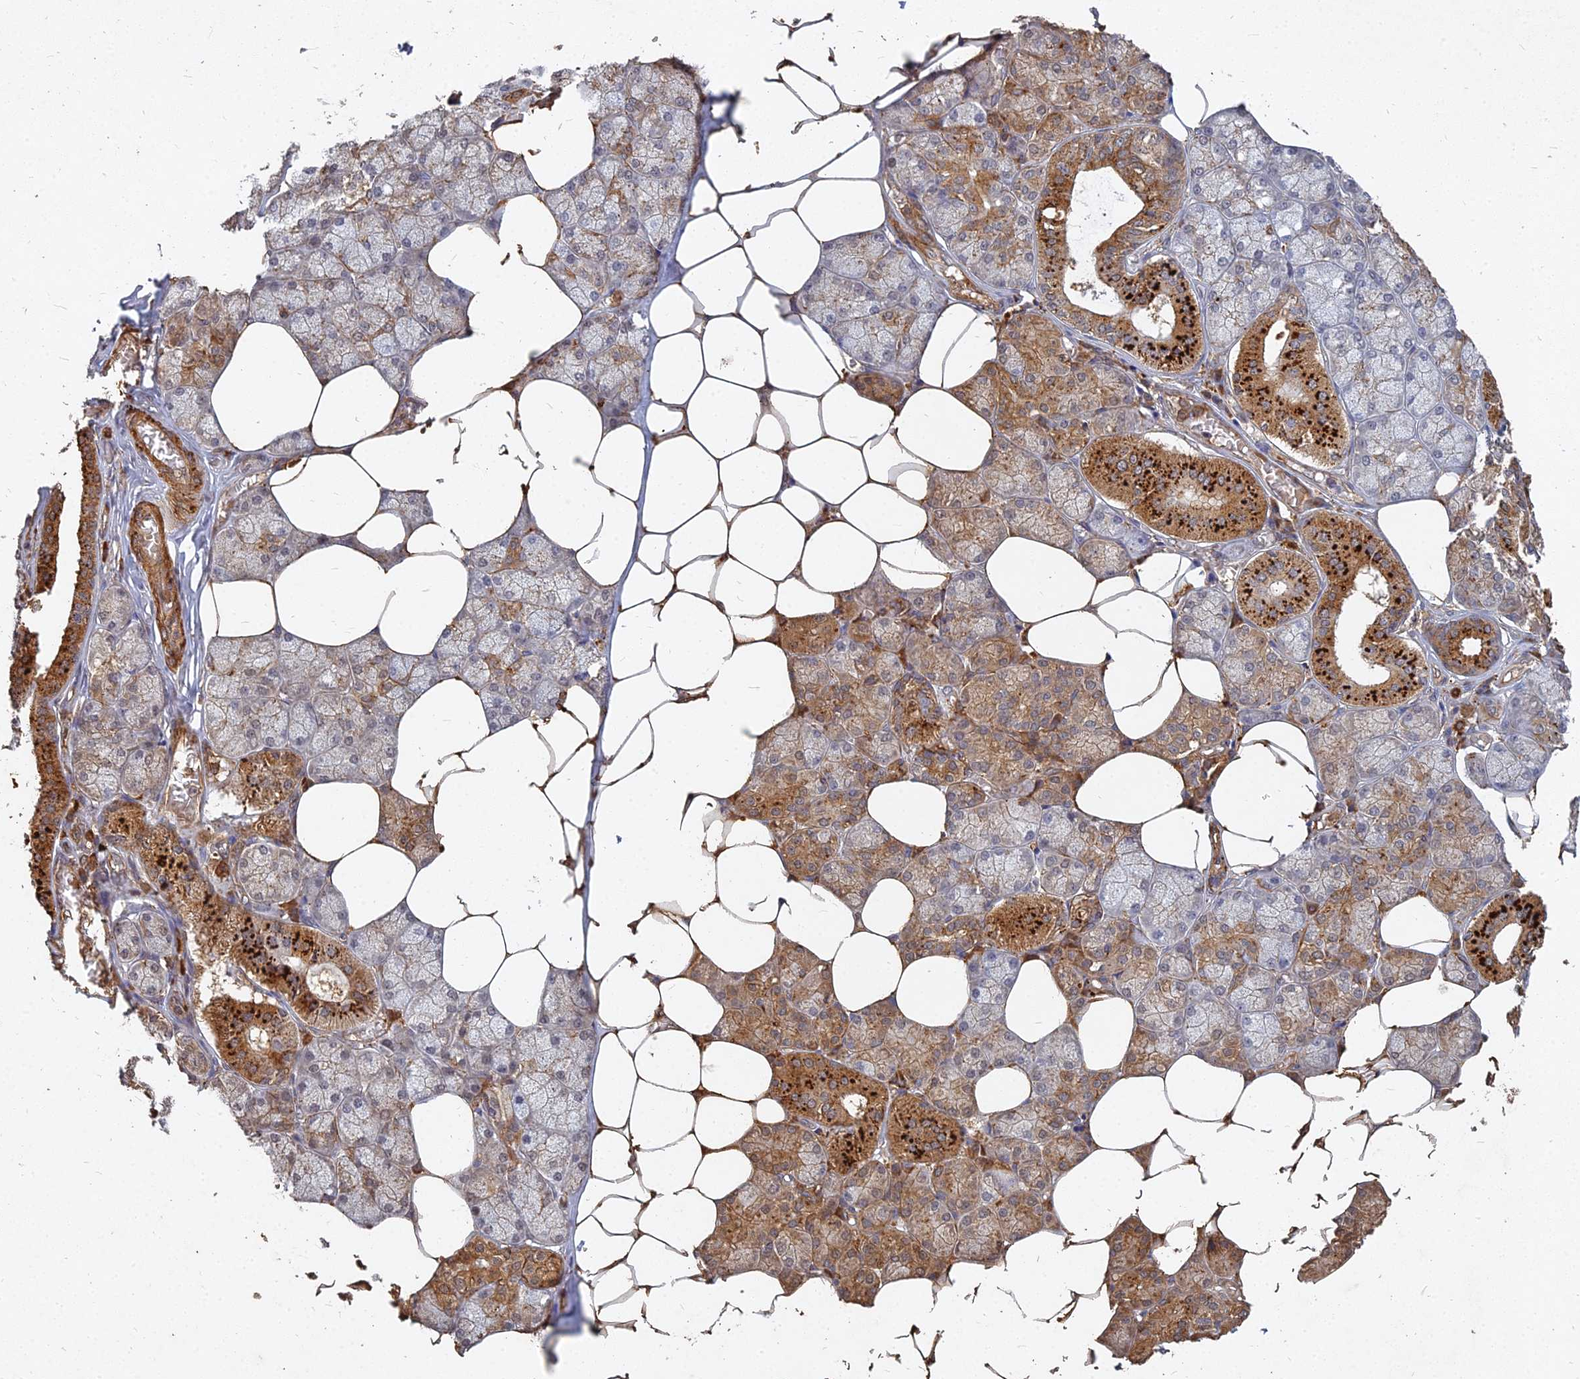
{"staining": {"intensity": "strong", "quantity": "25%-75%", "location": "cytoplasmic/membranous"}, "tissue": "salivary gland", "cell_type": "Glandular cells", "image_type": "normal", "snomed": [{"axis": "morphology", "description": "Normal tissue, NOS"}, {"axis": "topography", "description": "Salivary gland"}], "caption": "Immunohistochemistry (IHC) micrograph of normal human salivary gland stained for a protein (brown), which reveals high levels of strong cytoplasmic/membranous expression in approximately 25%-75% of glandular cells.", "gene": "UBE2W", "patient": {"sex": "male", "age": 62}}